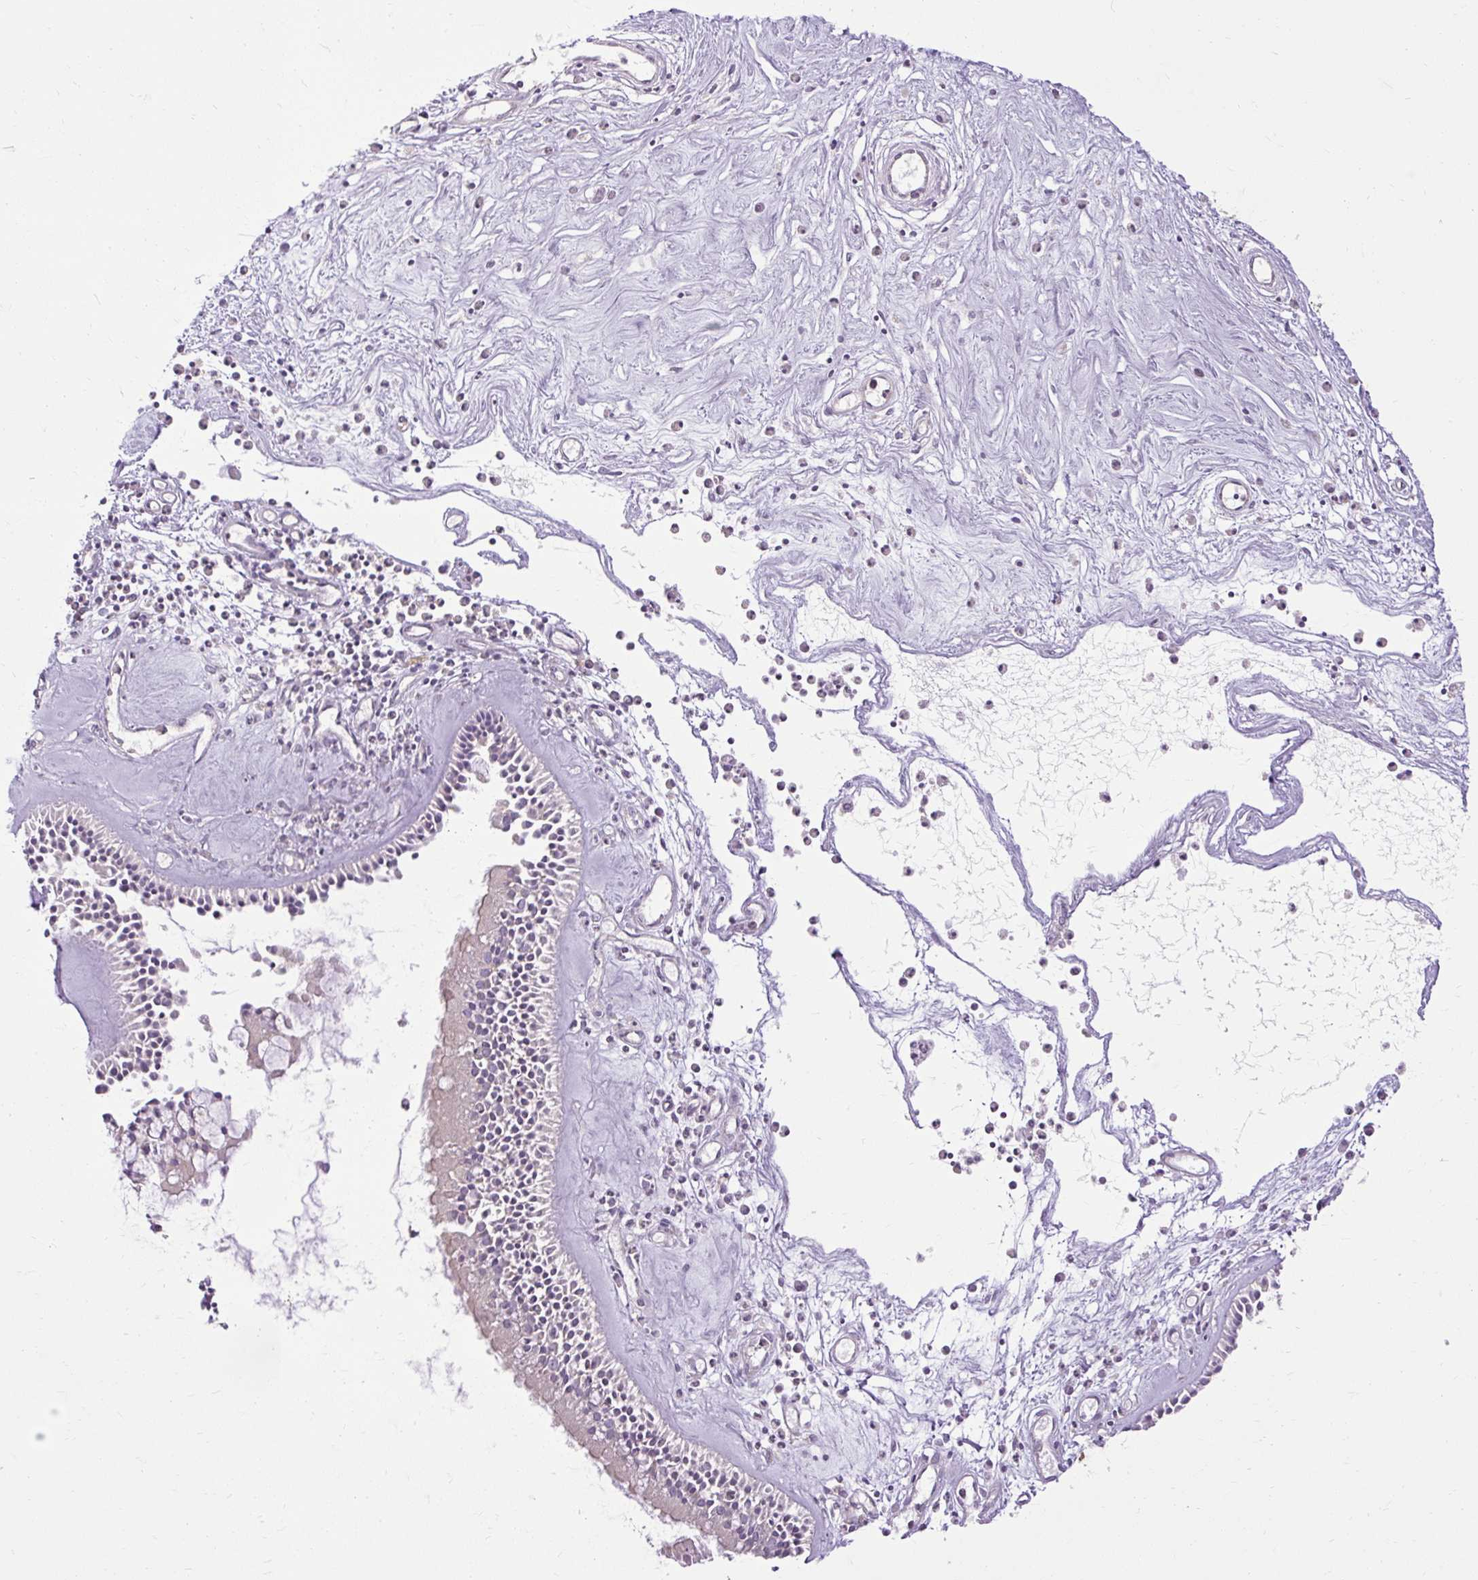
{"staining": {"intensity": "moderate", "quantity": "25%-75%", "location": "cytoplasmic/membranous"}, "tissue": "nasopharynx", "cell_type": "Respiratory epithelial cells", "image_type": "normal", "snomed": [{"axis": "morphology", "description": "Normal tissue, NOS"}, {"axis": "morphology", "description": "Inflammation, NOS"}, {"axis": "topography", "description": "Nasopharynx"}], "caption": "Respiratory epithelial cells demonstrate medium levels of moderate cytoplasmic/membranous positivity in approximately 25%-75% of cells in benign human nasopharynx.", "gene": "CCDC93", "patient": {"sex": "male", "age": 61}}